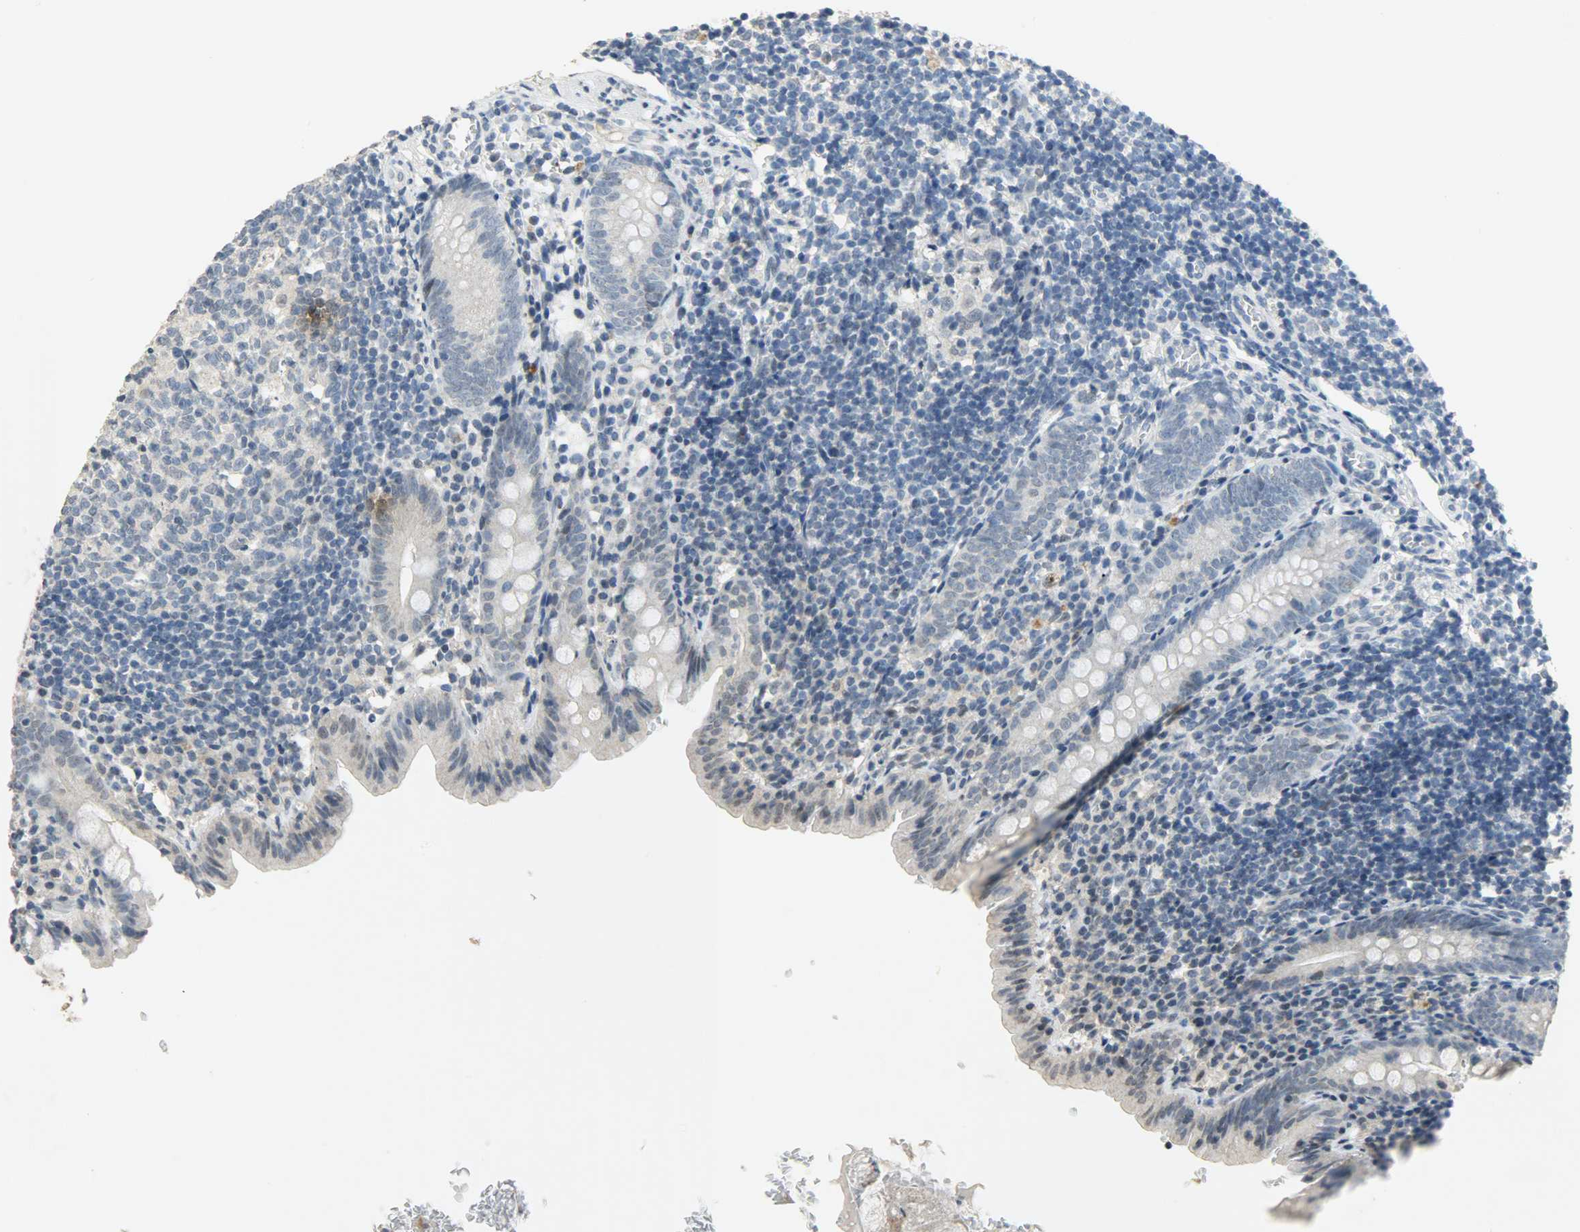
{"staining": {"intensity": "negative", "quantity": "none", "location": "none"}, "tissue": "appendix", "cell_type": "Glandular cells", "image_type": "normal", "snomed": [{"axis": "morphology", "description": "Normal tissue, NOS"}, {"axis": "topography", "description": "Appendix"}], "caption": "Human appendix stained for a protein using immunohistochemistry (IHC) demonstrates no staining in glandular cells.", "gene": "DNAJB6", "patient": {"sex": "female", "age": 10}}